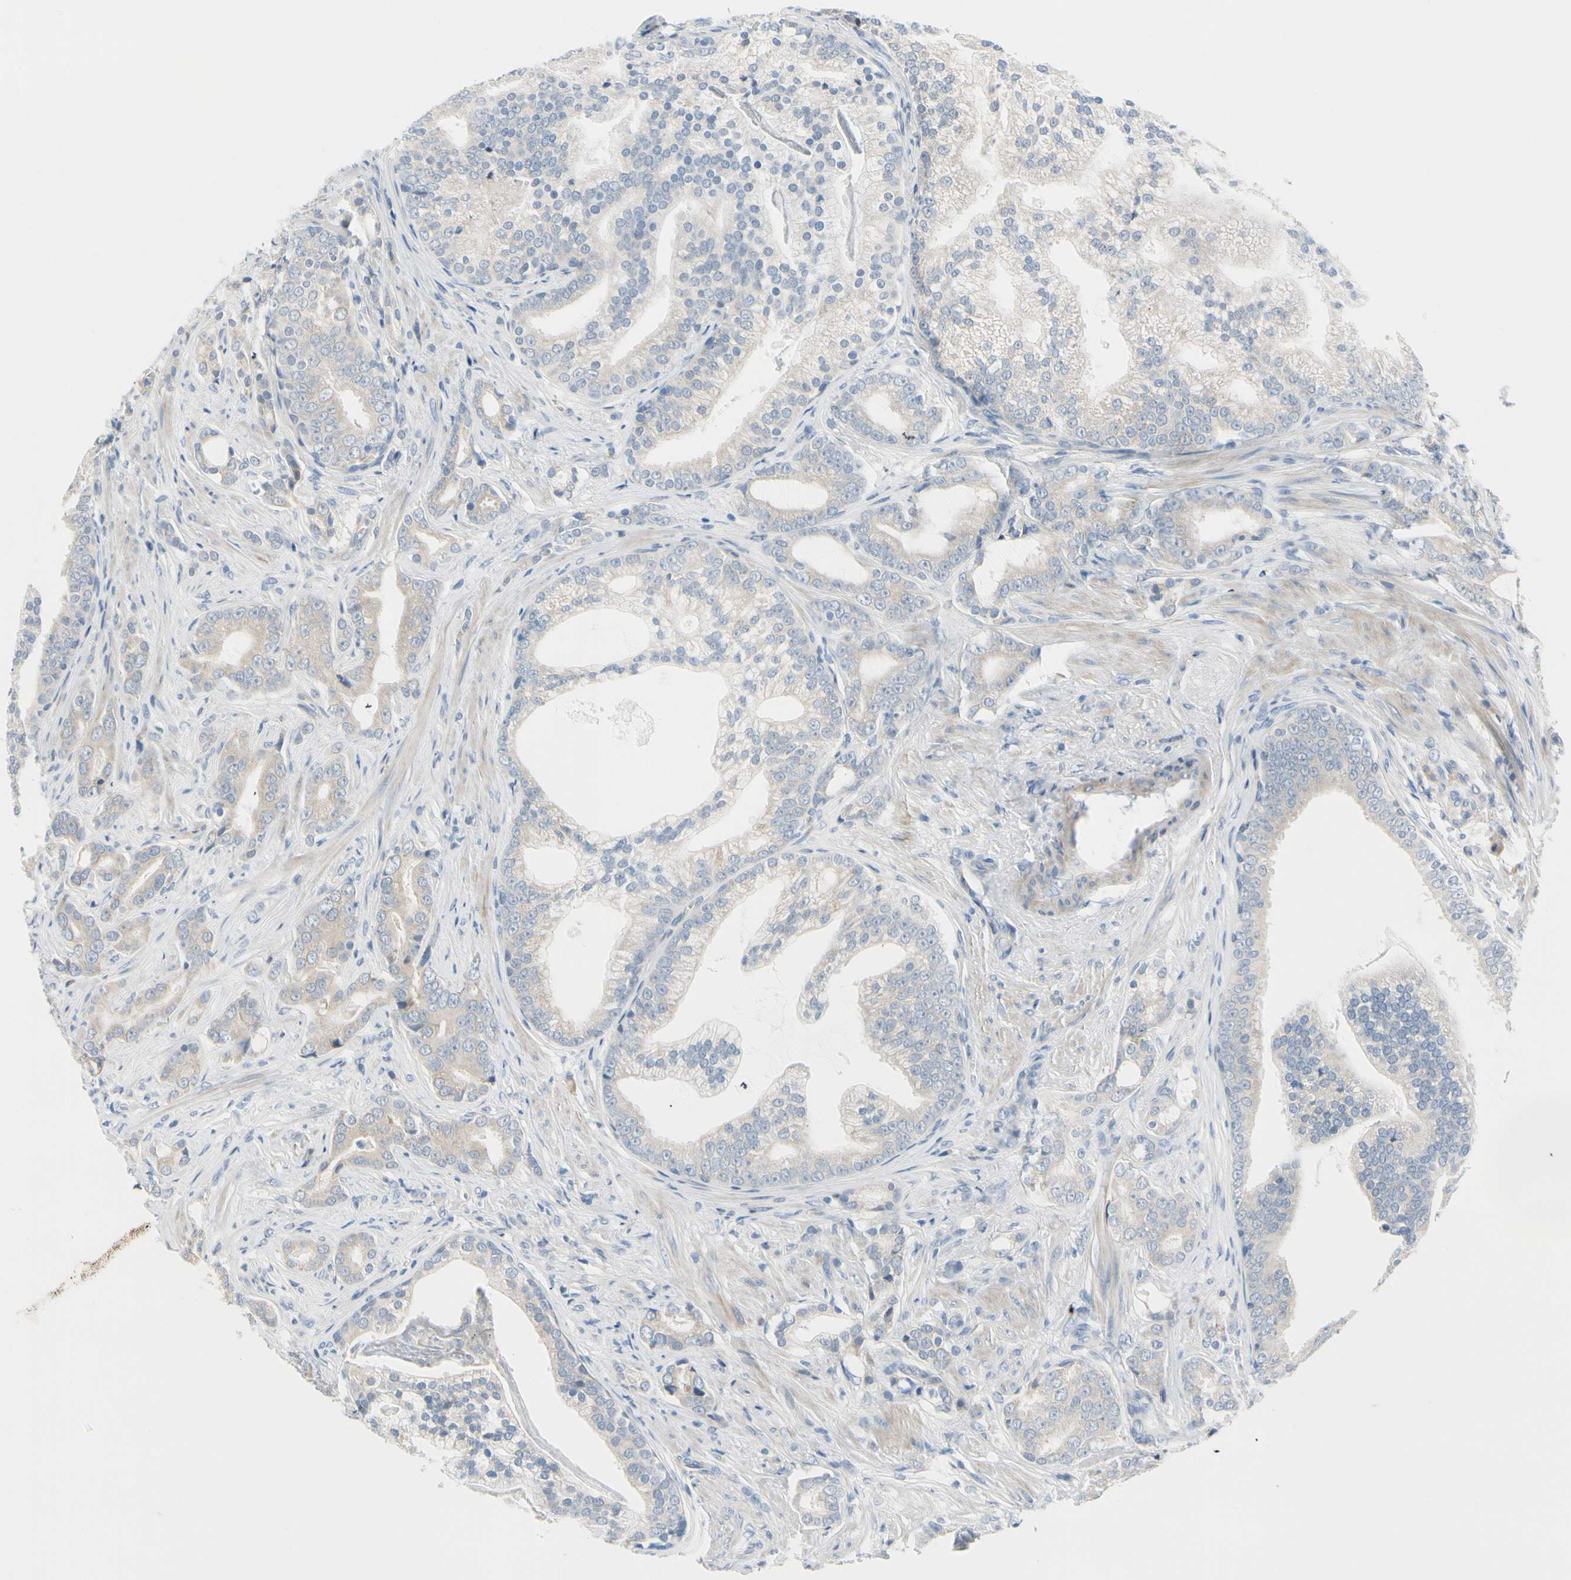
{"staining": {"intensity": "weak", "quantity": "<25%", "location": "cytoplasmic/membranous"}, "tissue": "prostate cancer", "cell_type": "Tumor cells", "image_type": "cancer", "snomed": [{"axis": "morphology", "description": "Adenocarcinoma, Low grade"}, {"axis": "topography", "description": "Prostate"}], "caption": "Image shows no protein positivity in tumor cells of prostate adenocarcinoma (low-grade) tissue.", "gene": "FCER2", "patient": {"sex": "male", "age": 58}}